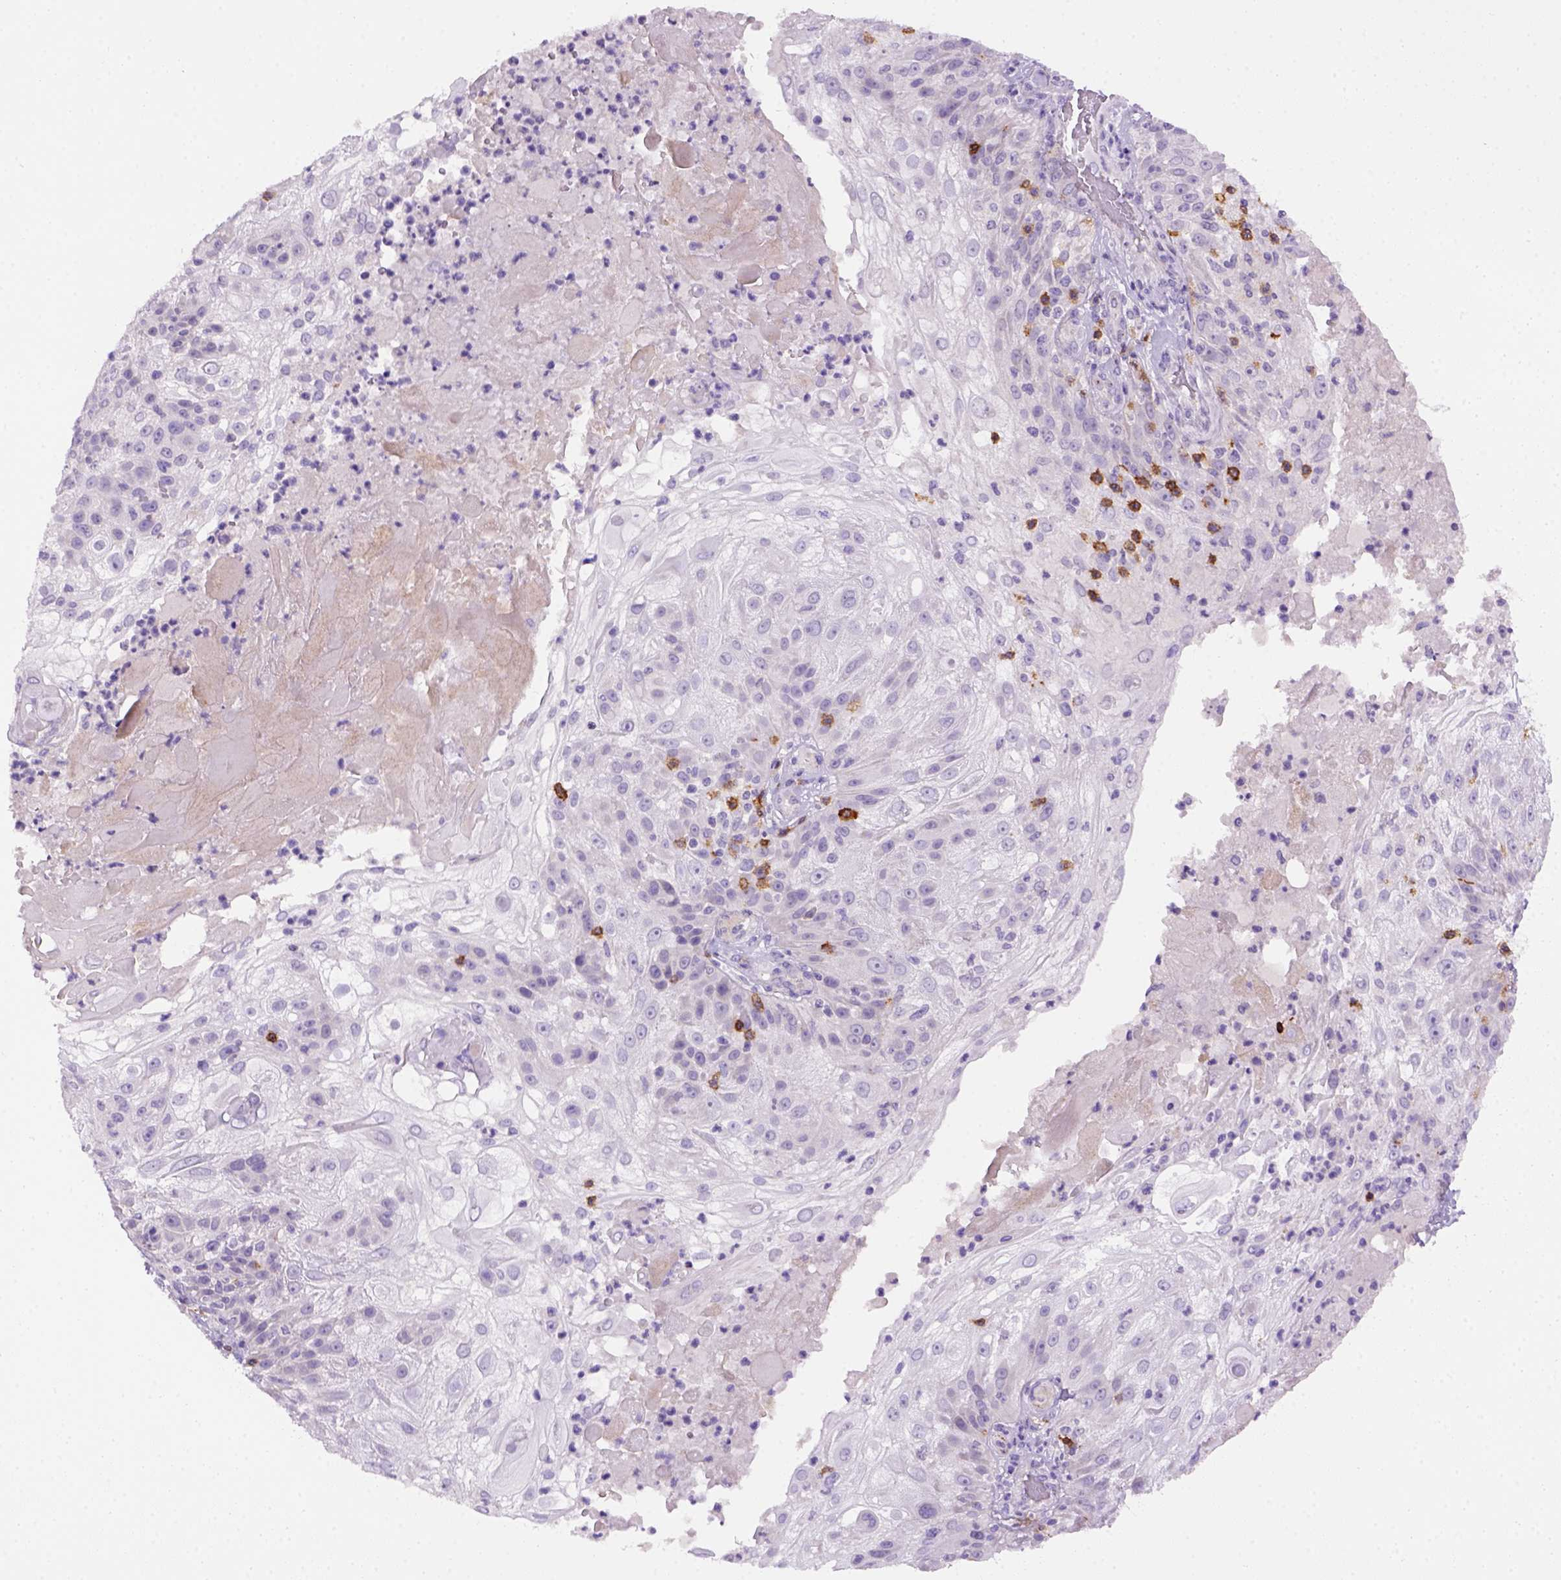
{"staining": {"intensity": "negative", "quantity": "none", "location": "none"}, "tissue": "skin cancer", "cell_type": "Tumor cells", "image_type": "cancer", "snomed": [{"axis": "morphology", "description": "Normal tissue, NOS"}, {"axis": "morphology", "description": "Squamous cell carcinoma, NOS"}, {"axis": "topography", "description": "Skin"}], "caption": "The immunohistochemistry histopathology image has no significant staining in tumor cells of skin squamous cell carcinoma tissue.", "gene": "CD3E", "patient": {"sex": "female", "age": 83}}